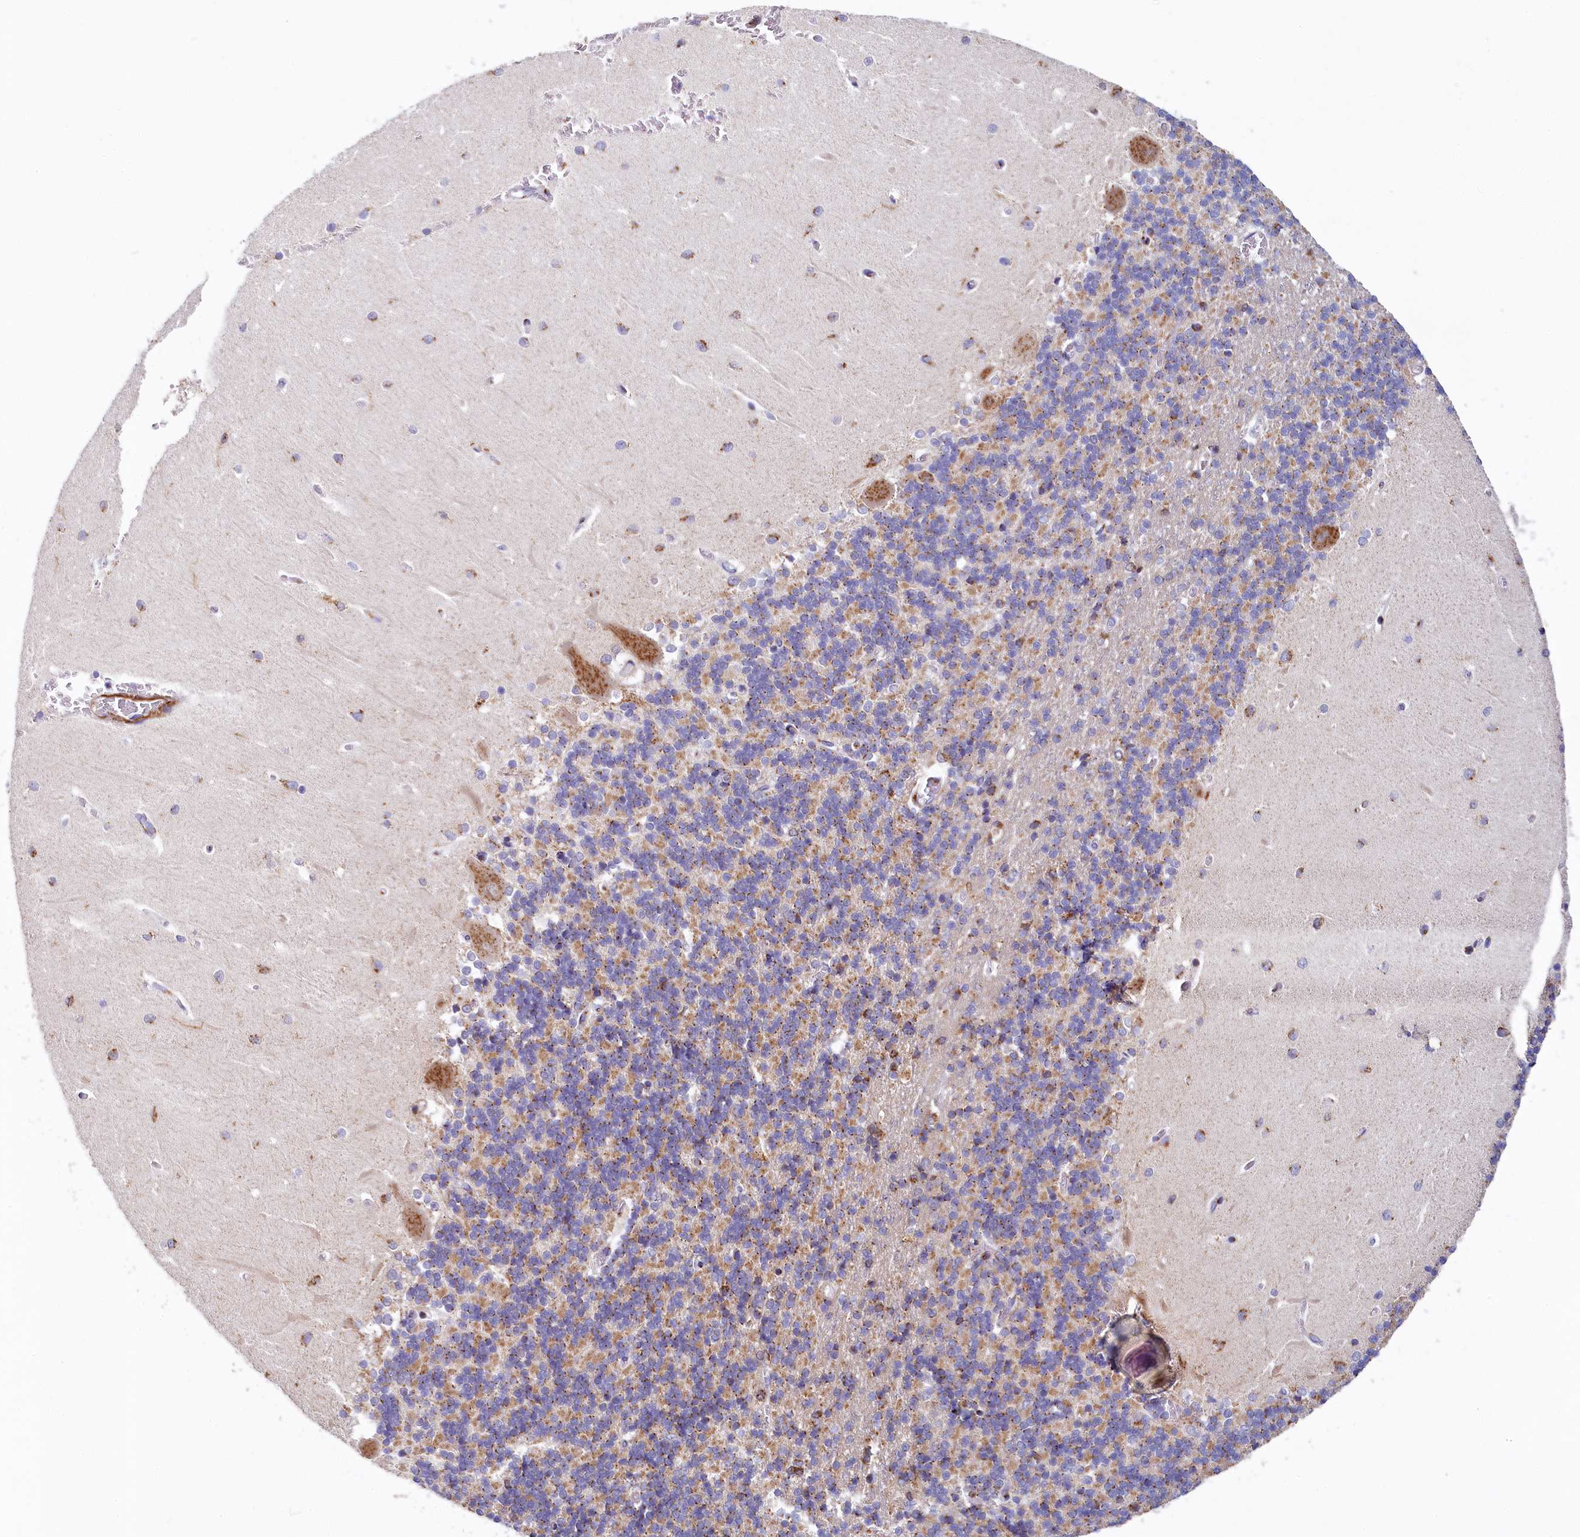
{"staining": {"intensity": "moderate", "quantity": "25%-75%", "location": "cytoplasmic/membranous"}, "tissue": "cerebellum", "cell_type": "Cells in granular layer", "image_type": "normal", "snomed": [{"axis": "morphology", "description": "Normal tissue, NOS"}, {"axis": "topography", "description": "Cerebellum"}], "caption": "Cerebellum stained with DAB immunohistochemistry displays medium levels of moderate cytoplasmic/membranous expression in approximately 25%-75% of cells in granular layer. (brown staining indicates protein expression, while blue staining denotes nuclei).", "gene": "BET1L", "patient": {"sex": "male", "age": 37}}